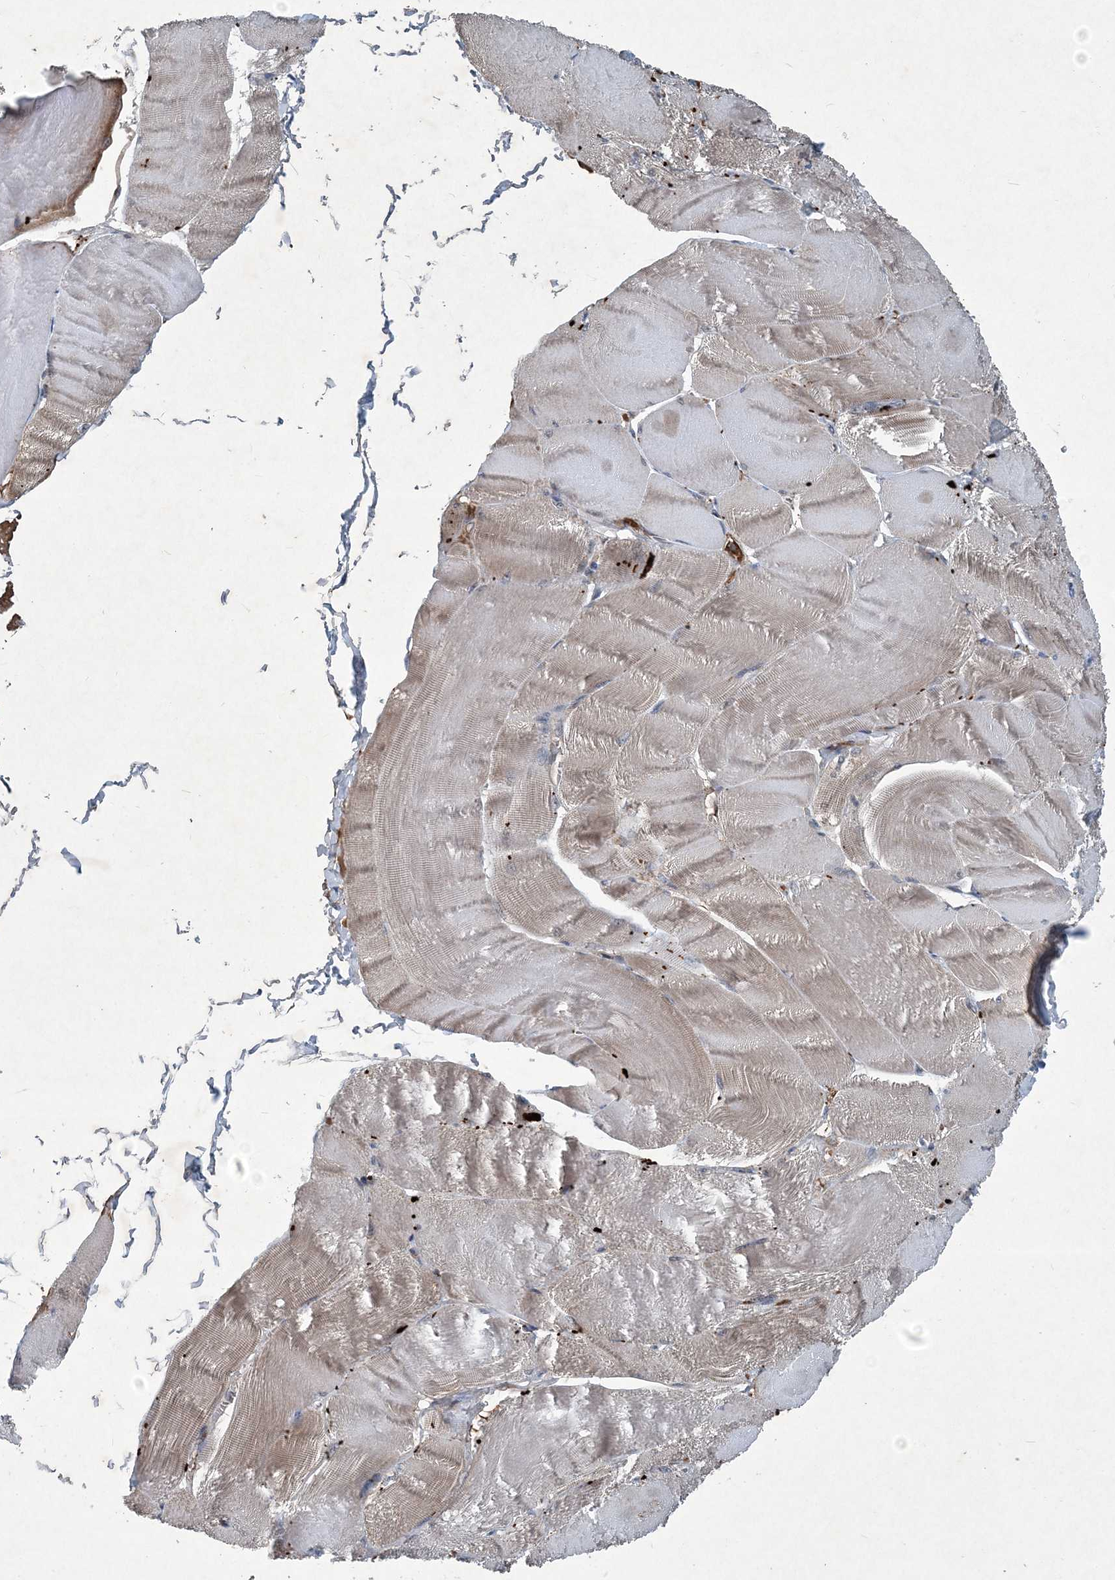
{"staining": {"intensity": "moderate", "quantity": "25%-75%", "location": "cytoplasmic/membranous,nuclear"}, "tissue": "skeletal muscle", "cell_type": "Myocytes", "image_type": "normal", "snomed": [{"axis": "morphology", "description": "Normal tissue, NOS"}, {"axis": "morphology", "description": "Basal cell carcinoma"}, {"axis": "topography", "description": "Skeletal muscle"}], "caption": "Skeletal muscle stained with IHC exhibits moderate cytoplasmic/membranous,nuclear positivity in about 25%-75% of myocytes. The protein of interest is shown in brown color, while the nuclei are stained blue.", "gene": "NDUFA2", "patient": {"sex": "female", "age": 64}}